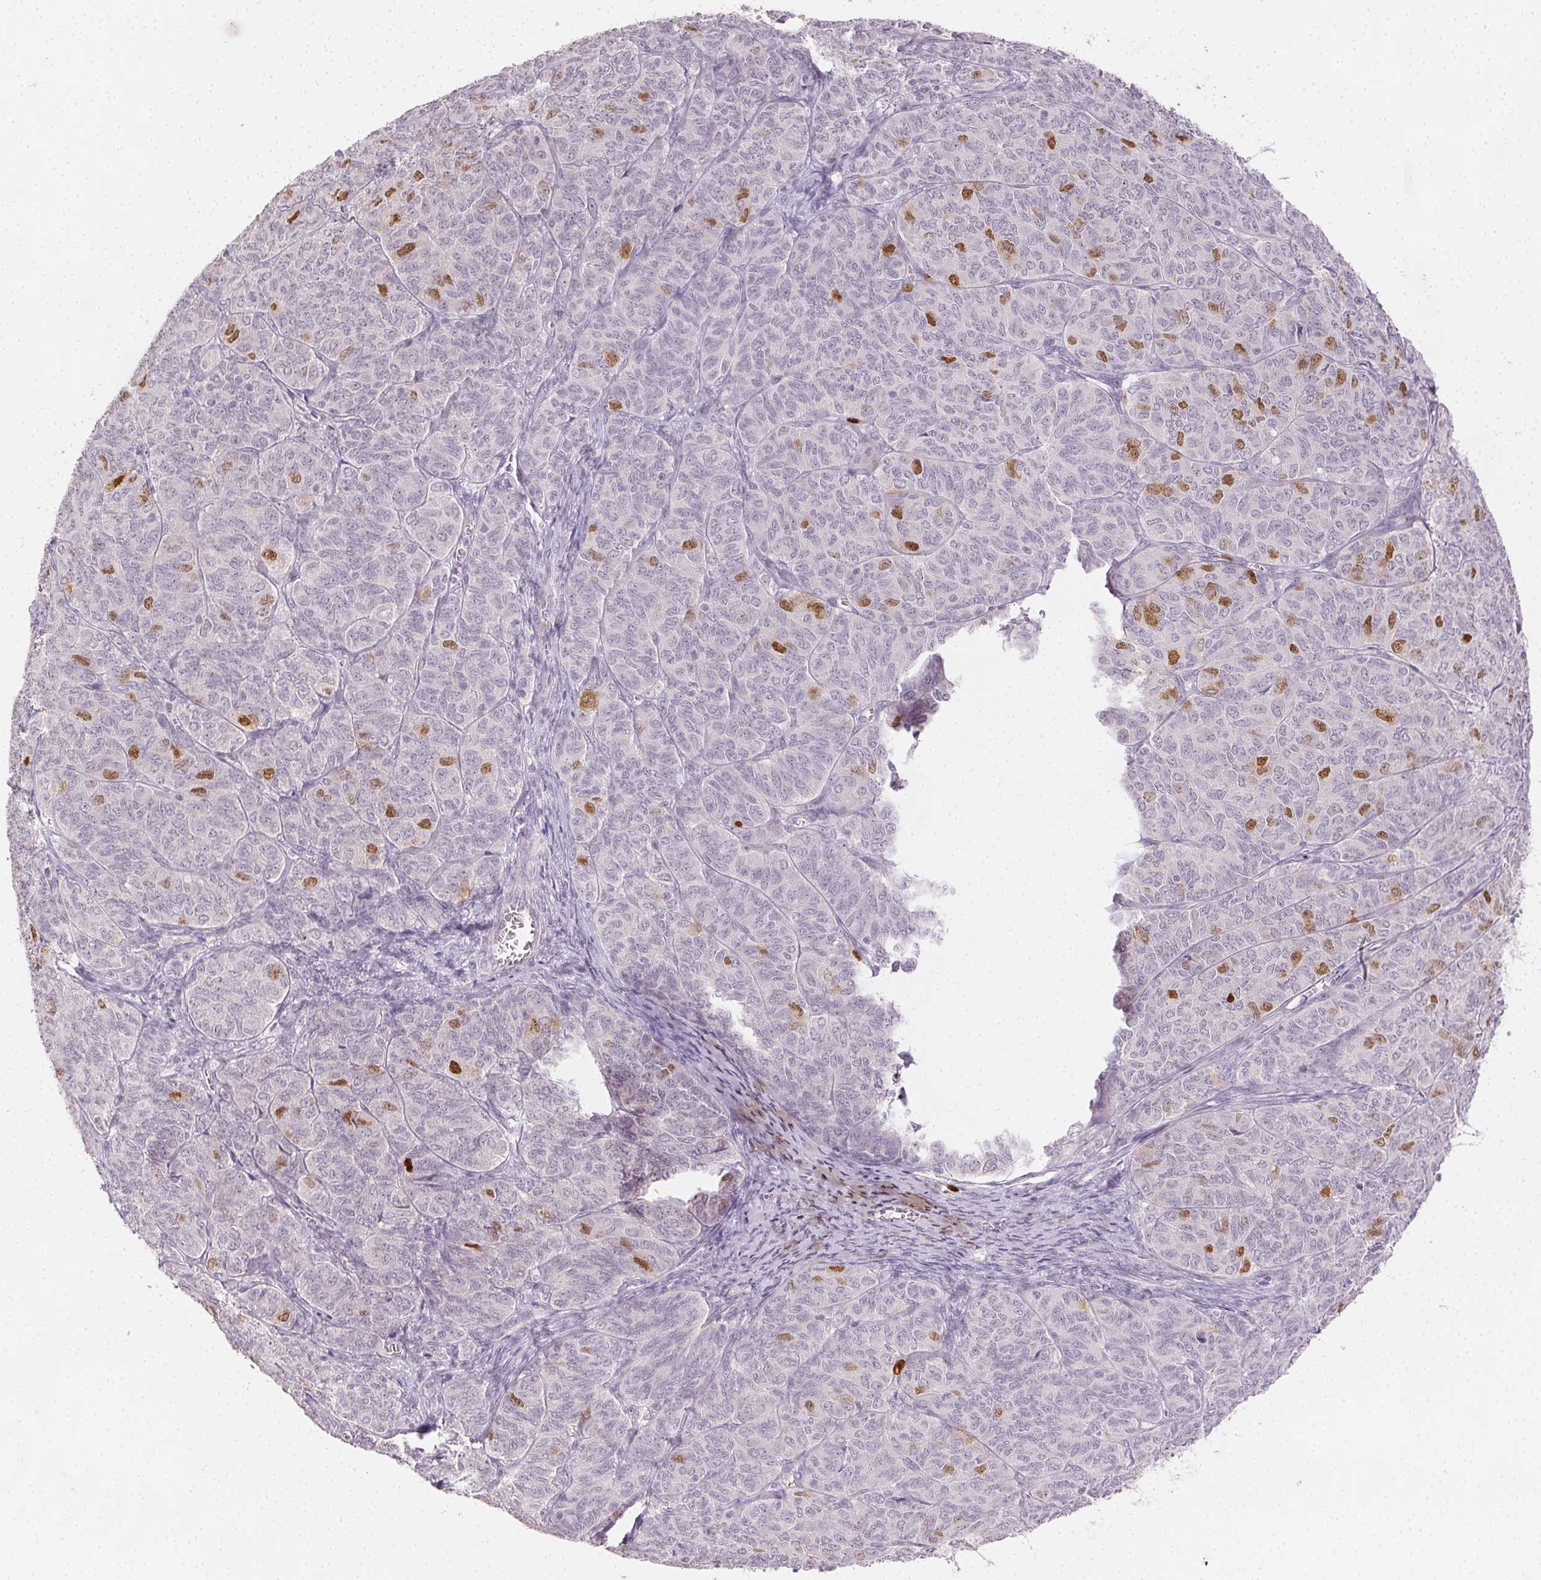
{"staining": {"intensity": "moderate", "quantity": "<25%", "location": "nuclear"}, "tissue": "ovarian cancer", "cell_type": "Tumor cells", "image_type": "cancer", "snomed": [{"axis": "morphology", "description": "Carcinoma, endometroid"}, {"axis": "topography", "description": "Ovary"}], "caption": "A photomicrograph of human ovarian cancer stained for a protein reveals moderate nuclear brown staining in tumor cells. Nuclei are stained in blue.", "gene": "ANLN", "patient": {"sex": "female", "age": 80}}